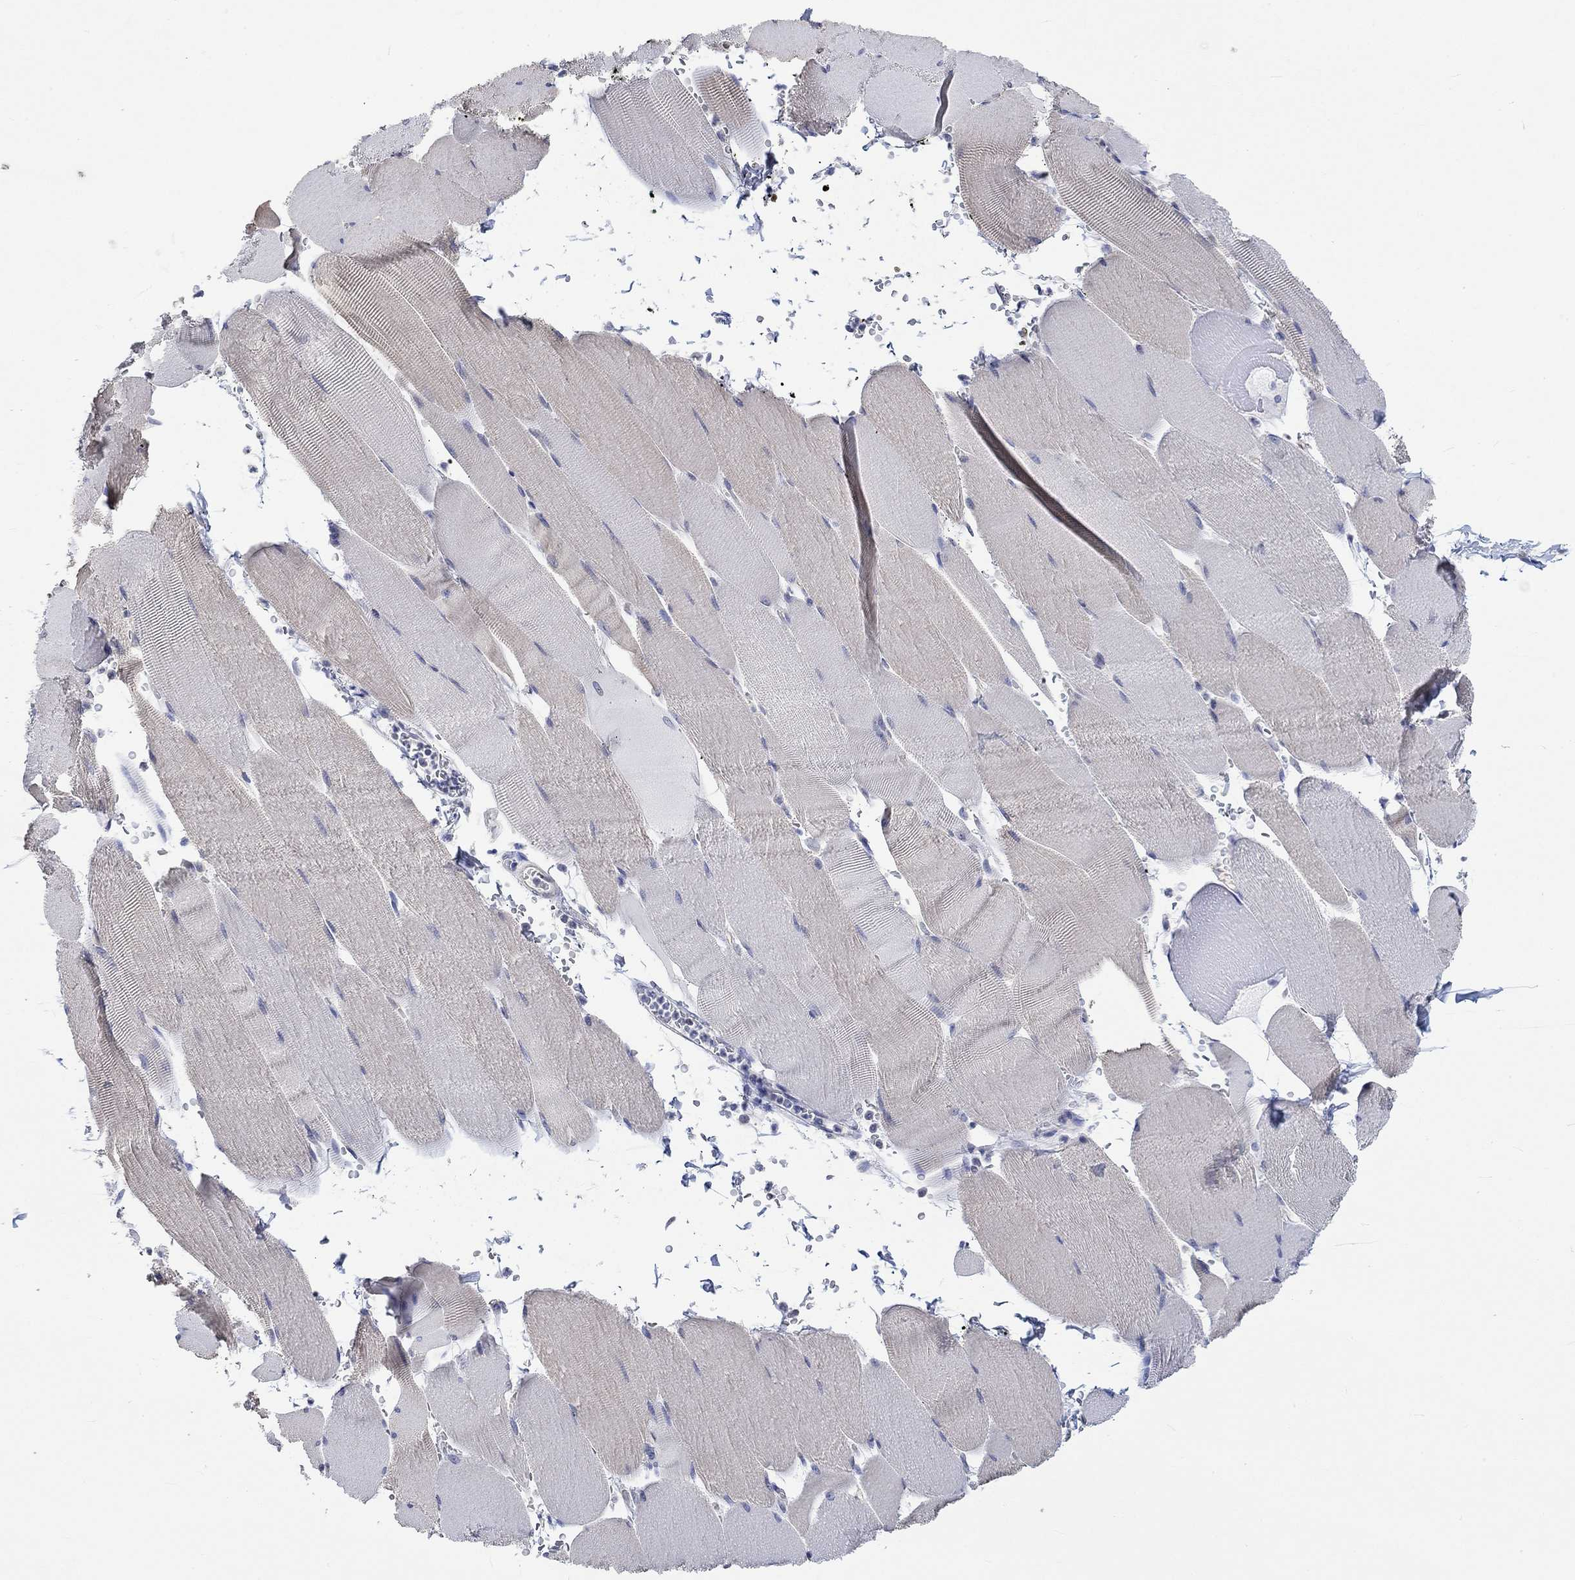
{"staining": {"intensity": "weak", "quantity": "<25%", "location": "cytoplasmic/membranous"}, "tissue": "skeletal muscle", "cell_type": "Myocytes", "image_type": "normal", "snomed": [{"axis": "morphology", "description": "Normal tissue, NOS"}, {"axis": "topography", "description": "Skeletal muscle"}], "caption": "DAB immunohistochemical staining of benign skeletal muscle shows no significant positivity in myocytes. (Brightfield microscopy of DAB immunohistochemistry (IHC) at high magnification).", "gene": "AGRP", "patient": {"sex": "male", "age": 56}}